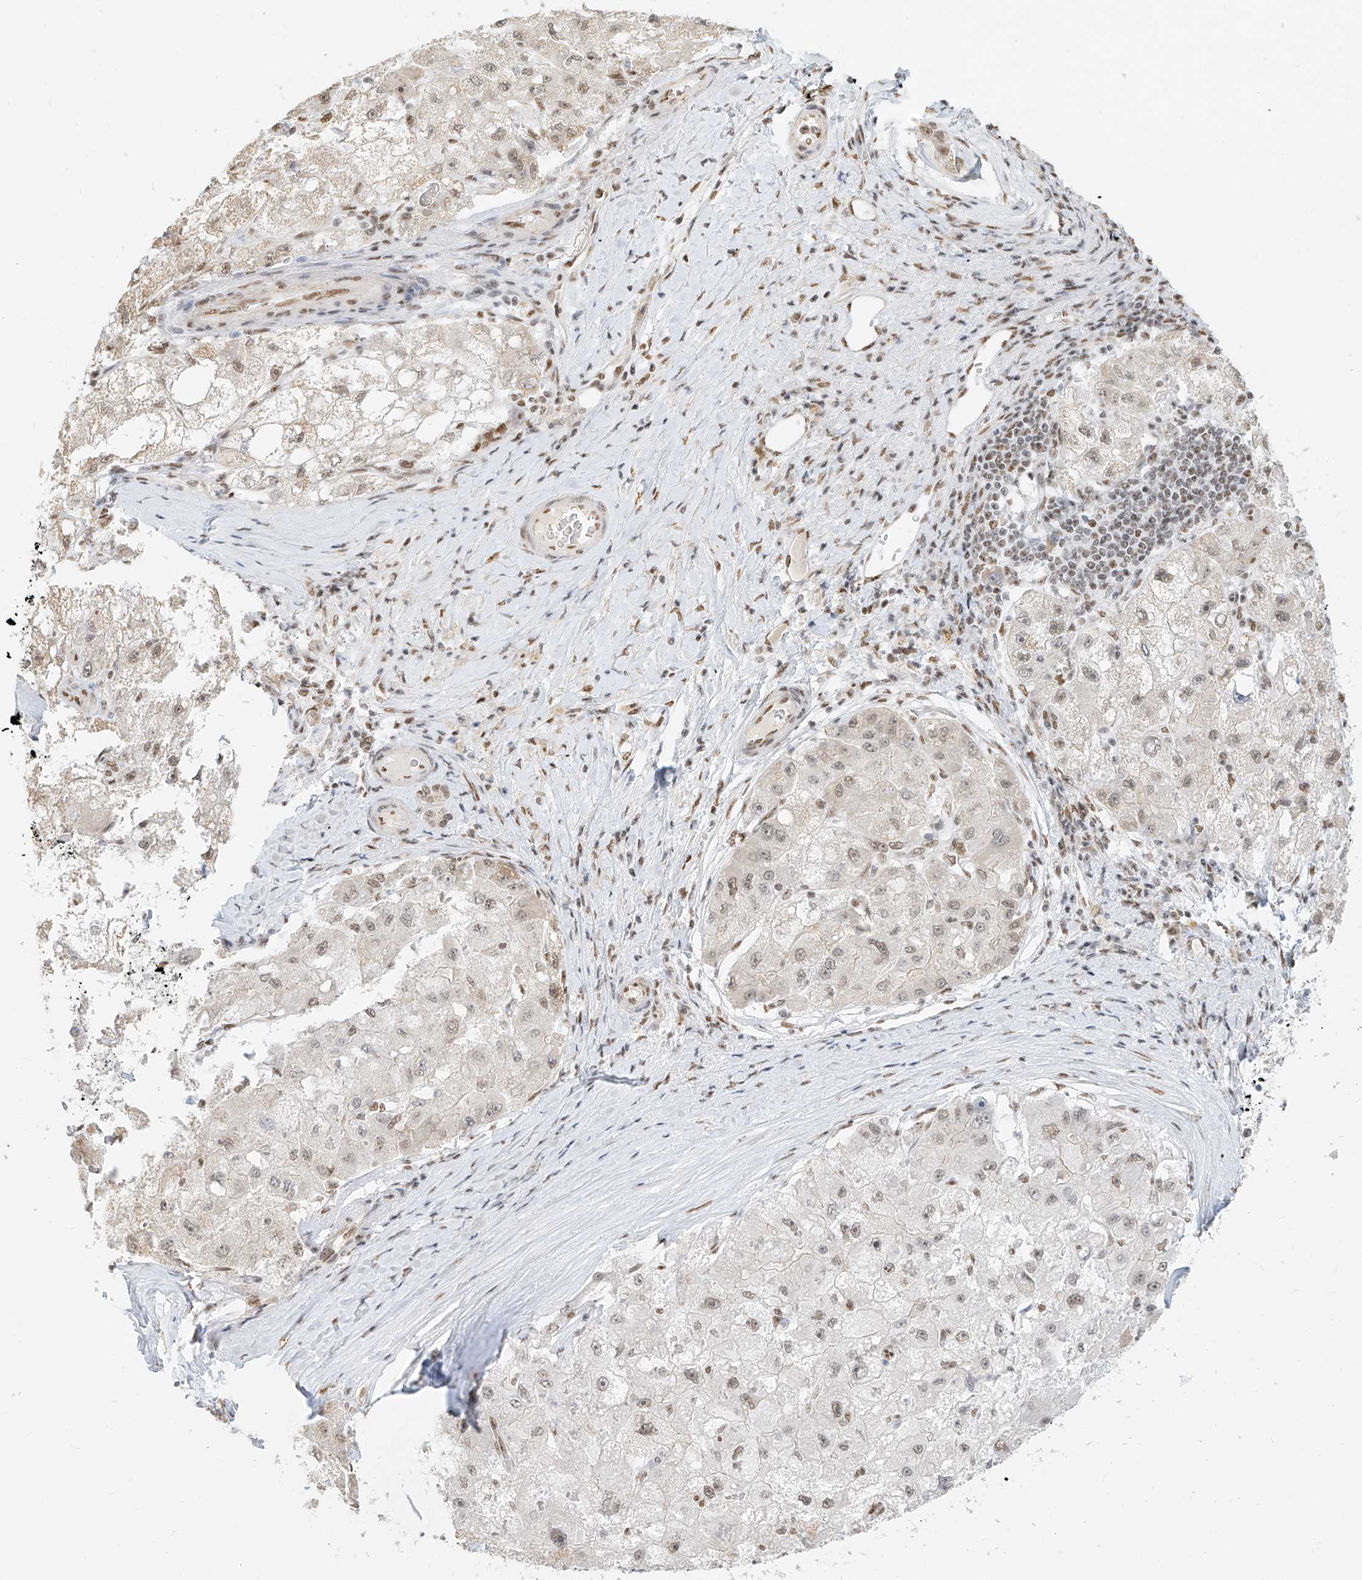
{"staining": {"intensity": "weak", "quantity": "<25%", "location": "nuclear"}, "tissue": "liver cancer", "cell_type": "Tumor cells", "image_type": "cancer", "snomed": [{"axis": "morphology", "description": "Carcinoma, Hepatocellular, NOS"}, {"axis": "topography", "description": "Liver"}], "caption": "The histopathology image displays no significant staining in tumor cells of hepatocellular carcinoma (liver).", "gene": "NHSL1", "patient": {"sex": "male", "age": 80}}